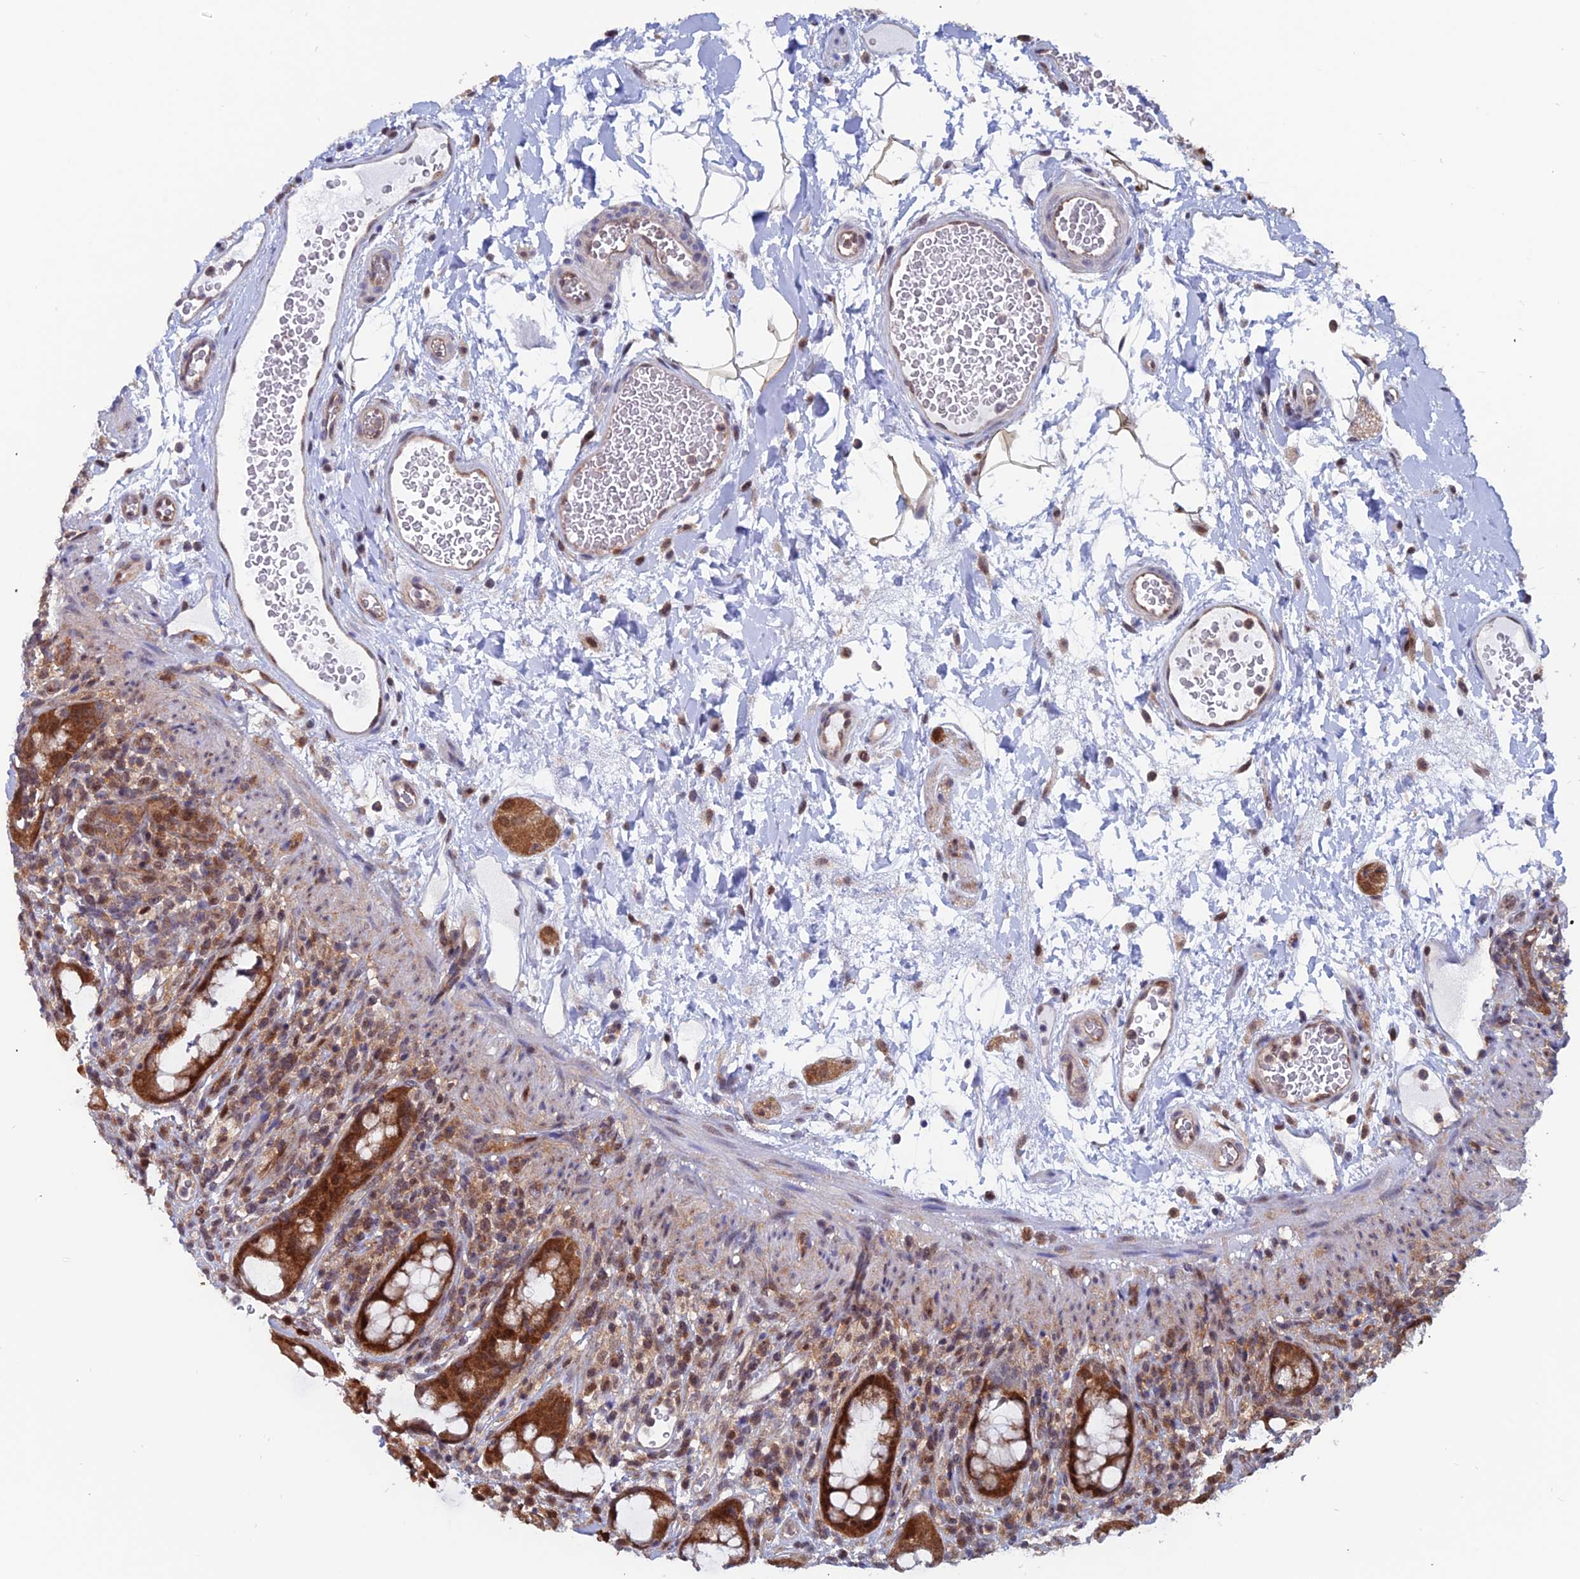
{"staining": {"intensity": "strong", "quantity": ">75%", "location": "cytoplasmic/membranous,nuclear"}, "tissue": "rectum", "cell_type": "Glandular cells", "image_type": "normal", "snomed": [{"axis": "morphology", "description": "Normal tissue, NOS"}, {"axis": "topography", "description": "Rectum"}], "caption": "Immunohistochemical staining of benign rectum demonstrates strong cytoplasmic/membranous,nuclear protein staining in approximately >75% of glandular cells. Ihc stains the protein in brown and the nuclei are stained blue.", "gene": "IGBP1", "patient": {"sex": "female", "age": 57}}